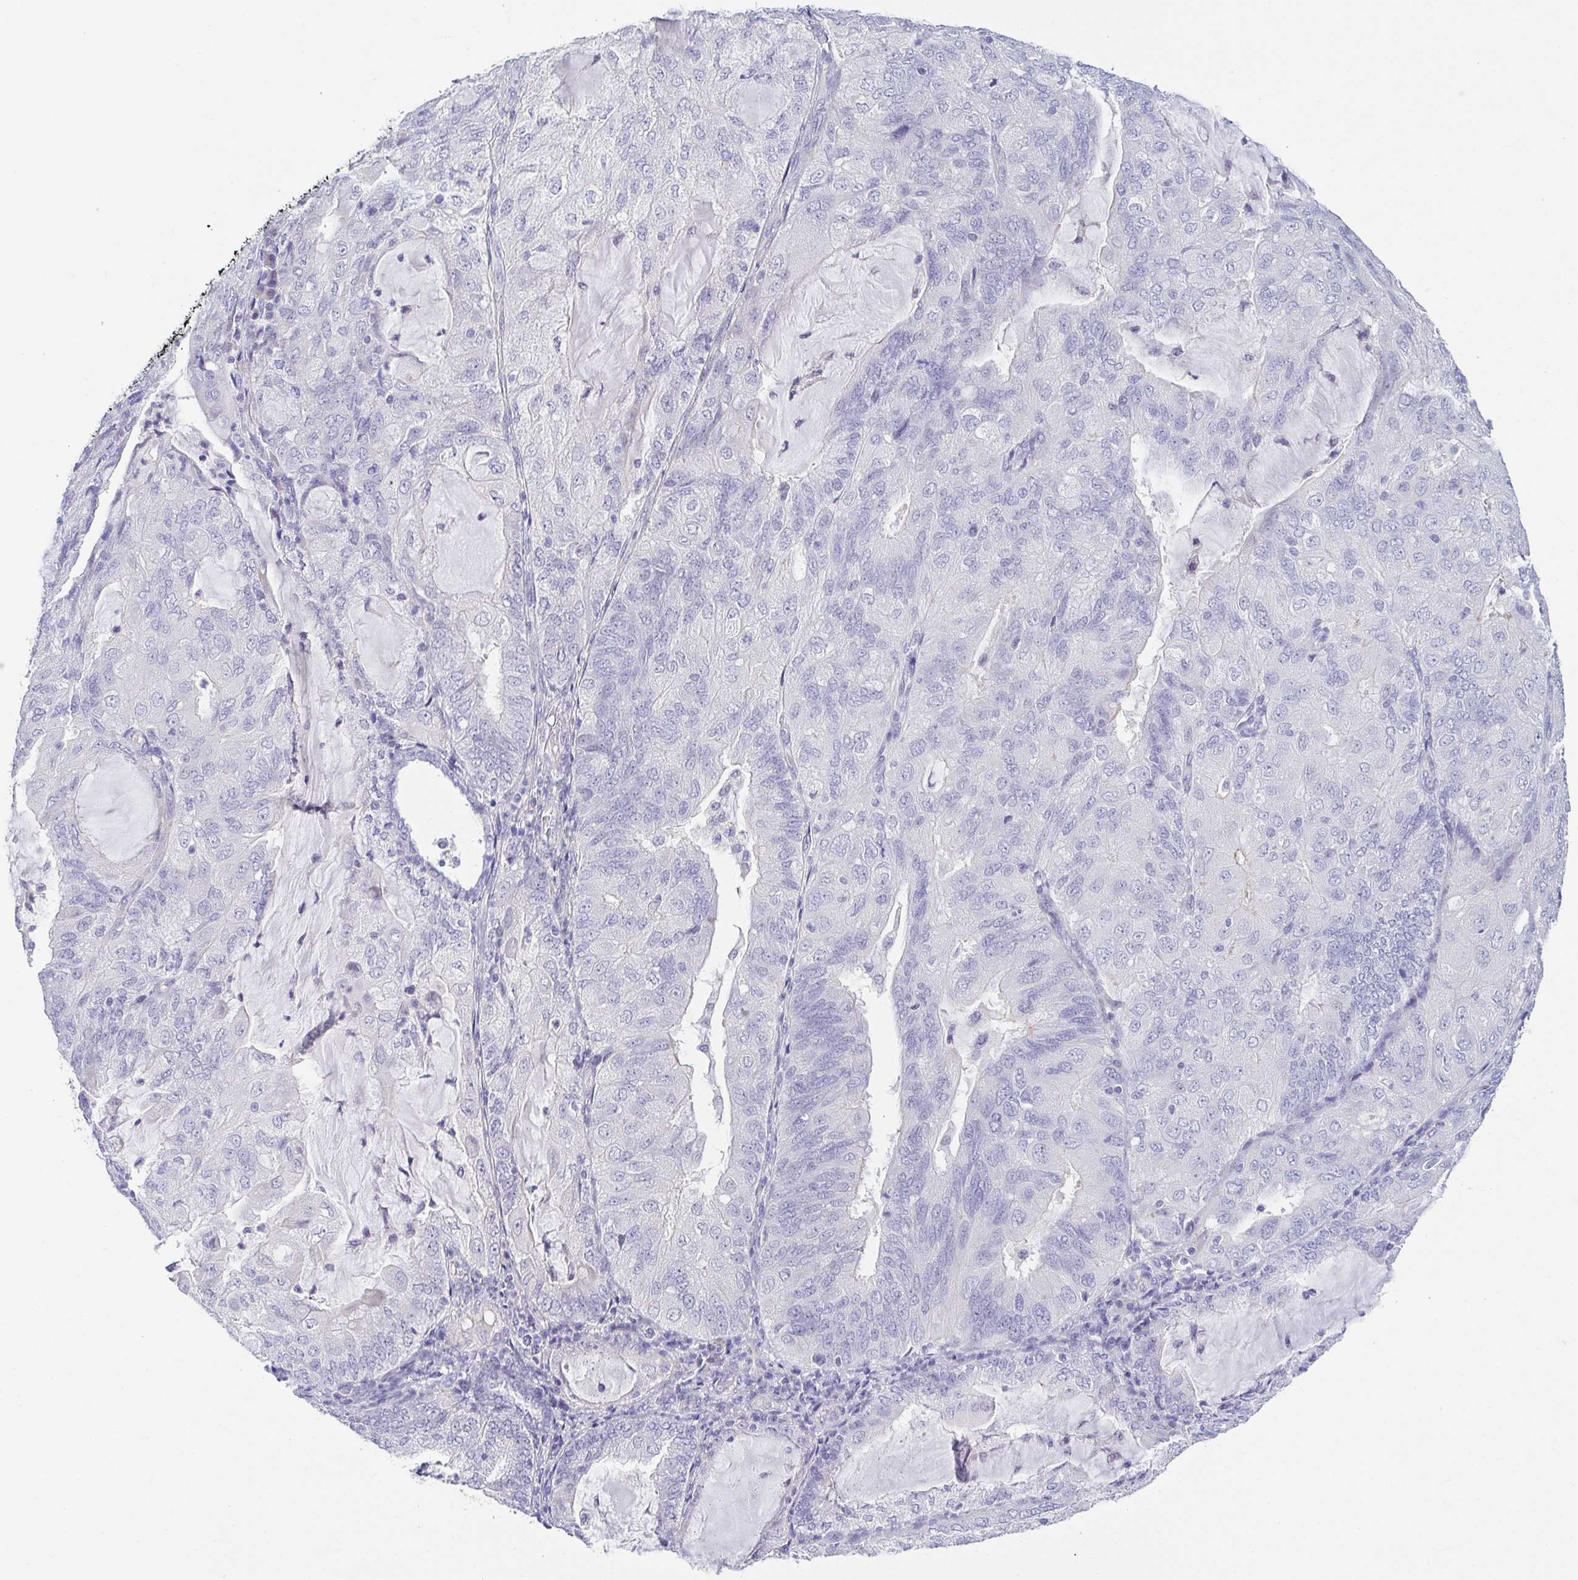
{"staining": {"intensity": "negative", "quantity": "none", "location": "none"}, "tissue": "endometrial cancer", "cell_type": "Tumor cells", "image_type": "cancer", "snomed": [{"axis": "morphology", "description": "Adenocarcinoma, NOS"}, {"axis": "topography", "description": "Endometrium"}], "caption": "Tumor cells show no significant staining in endometrial adenocarcinoma.", "gene": "HAPLN2", "patient": {"sex": "female", "age": 81}}